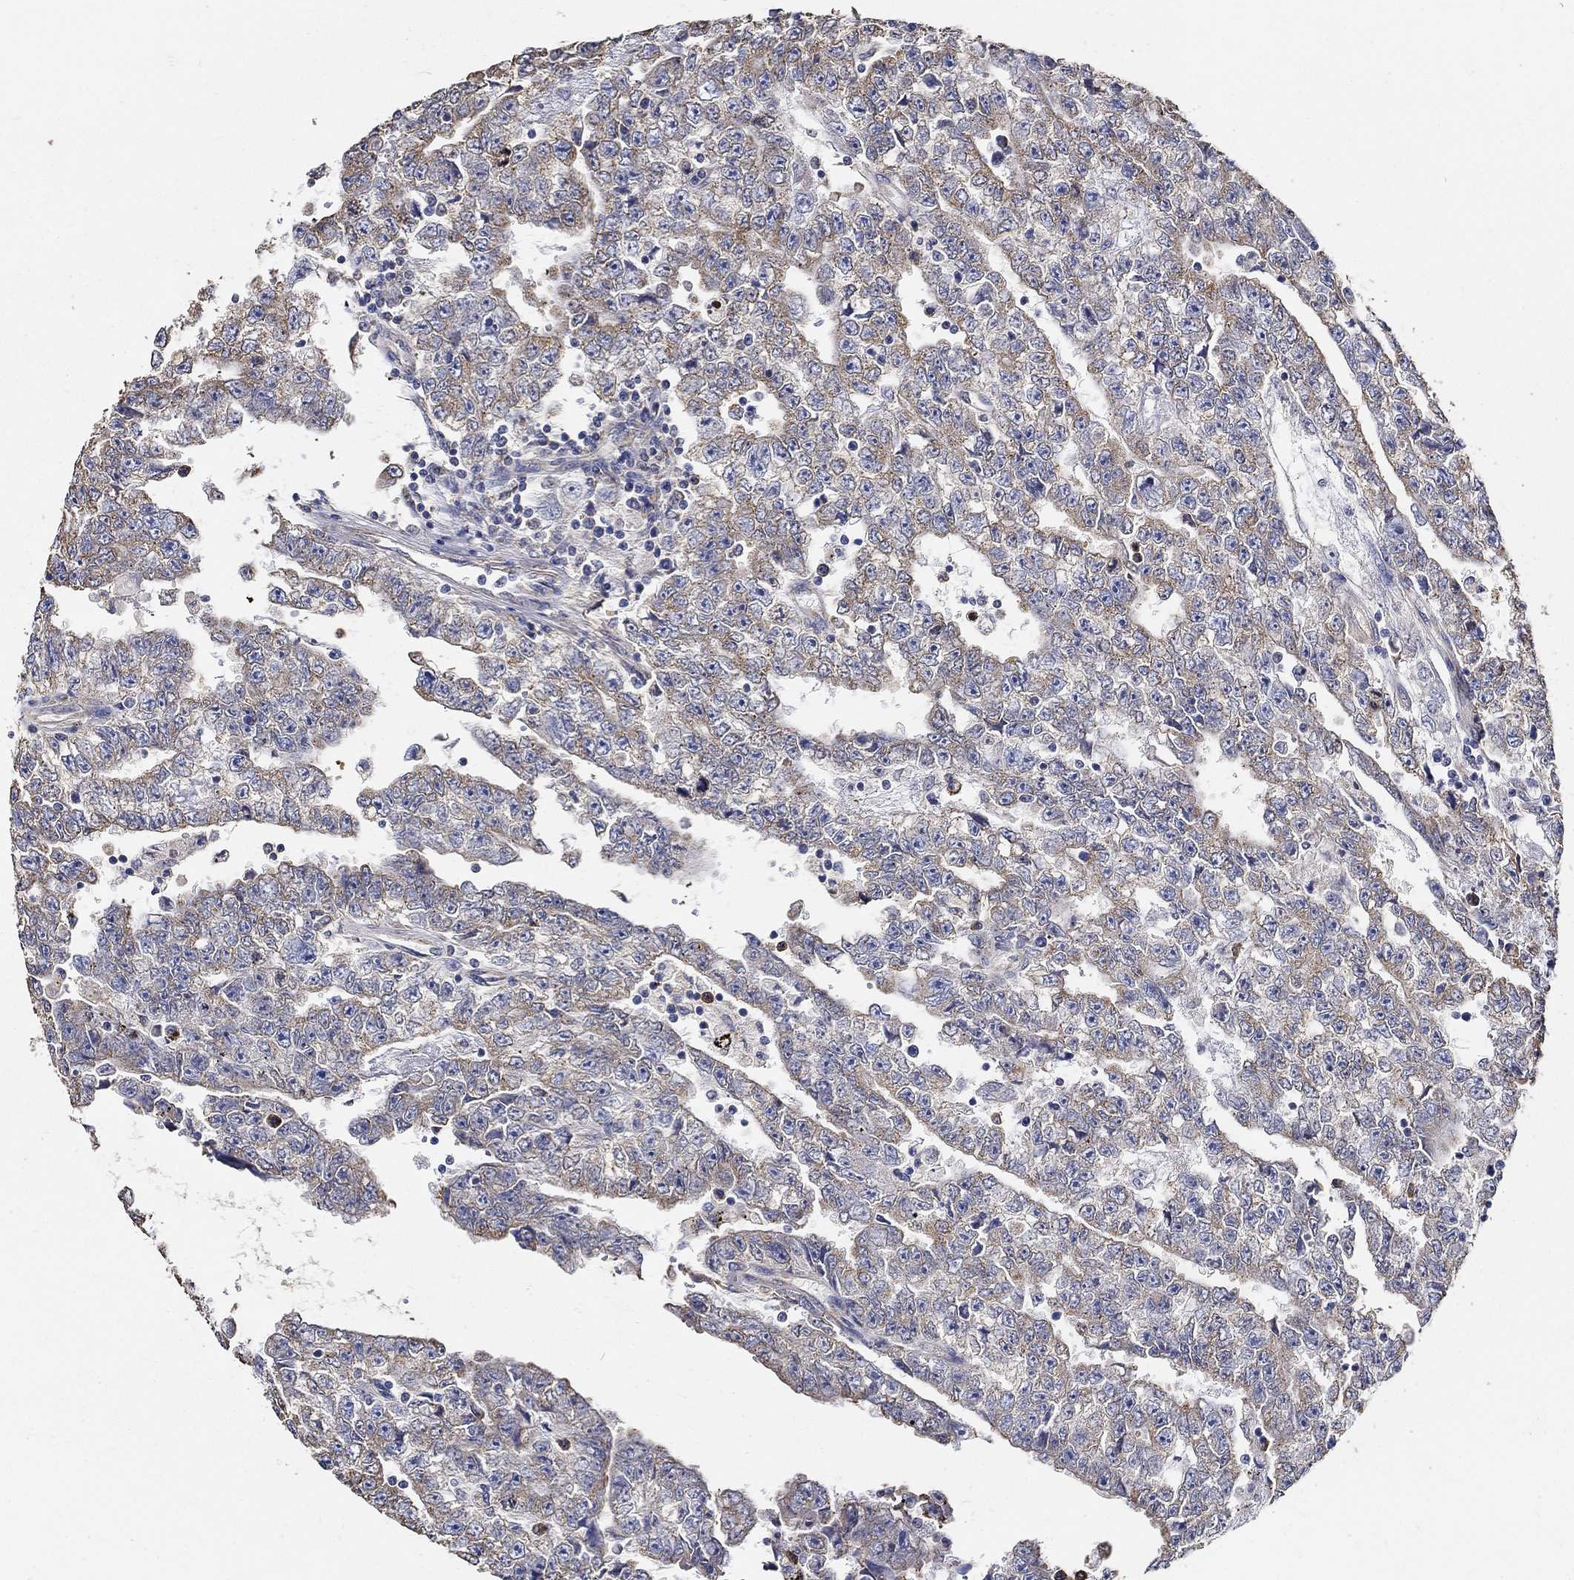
{"staining": {"intensity": "moderate", "quantity": "25%-75%", "location": "cytoplasmic/membranous"}, "tissue": "testis cancer", "cell_type": "Tumor cells", "image_type": "cancer", "snomed": [{"axis": "morphology", "description": "Carcinoma, Embryonal, NOS"}, {"axis": "topography", "description": "Testis"}], "caption": "Human testis embryonal carcinoma stained for a protein (brown) exhibits moderate cytoplasmic/membranous positive expression in about 25%-75% of tumor cells.", "gene": "EMILIN3", "patient": {"sex": "male", "age": 25}}